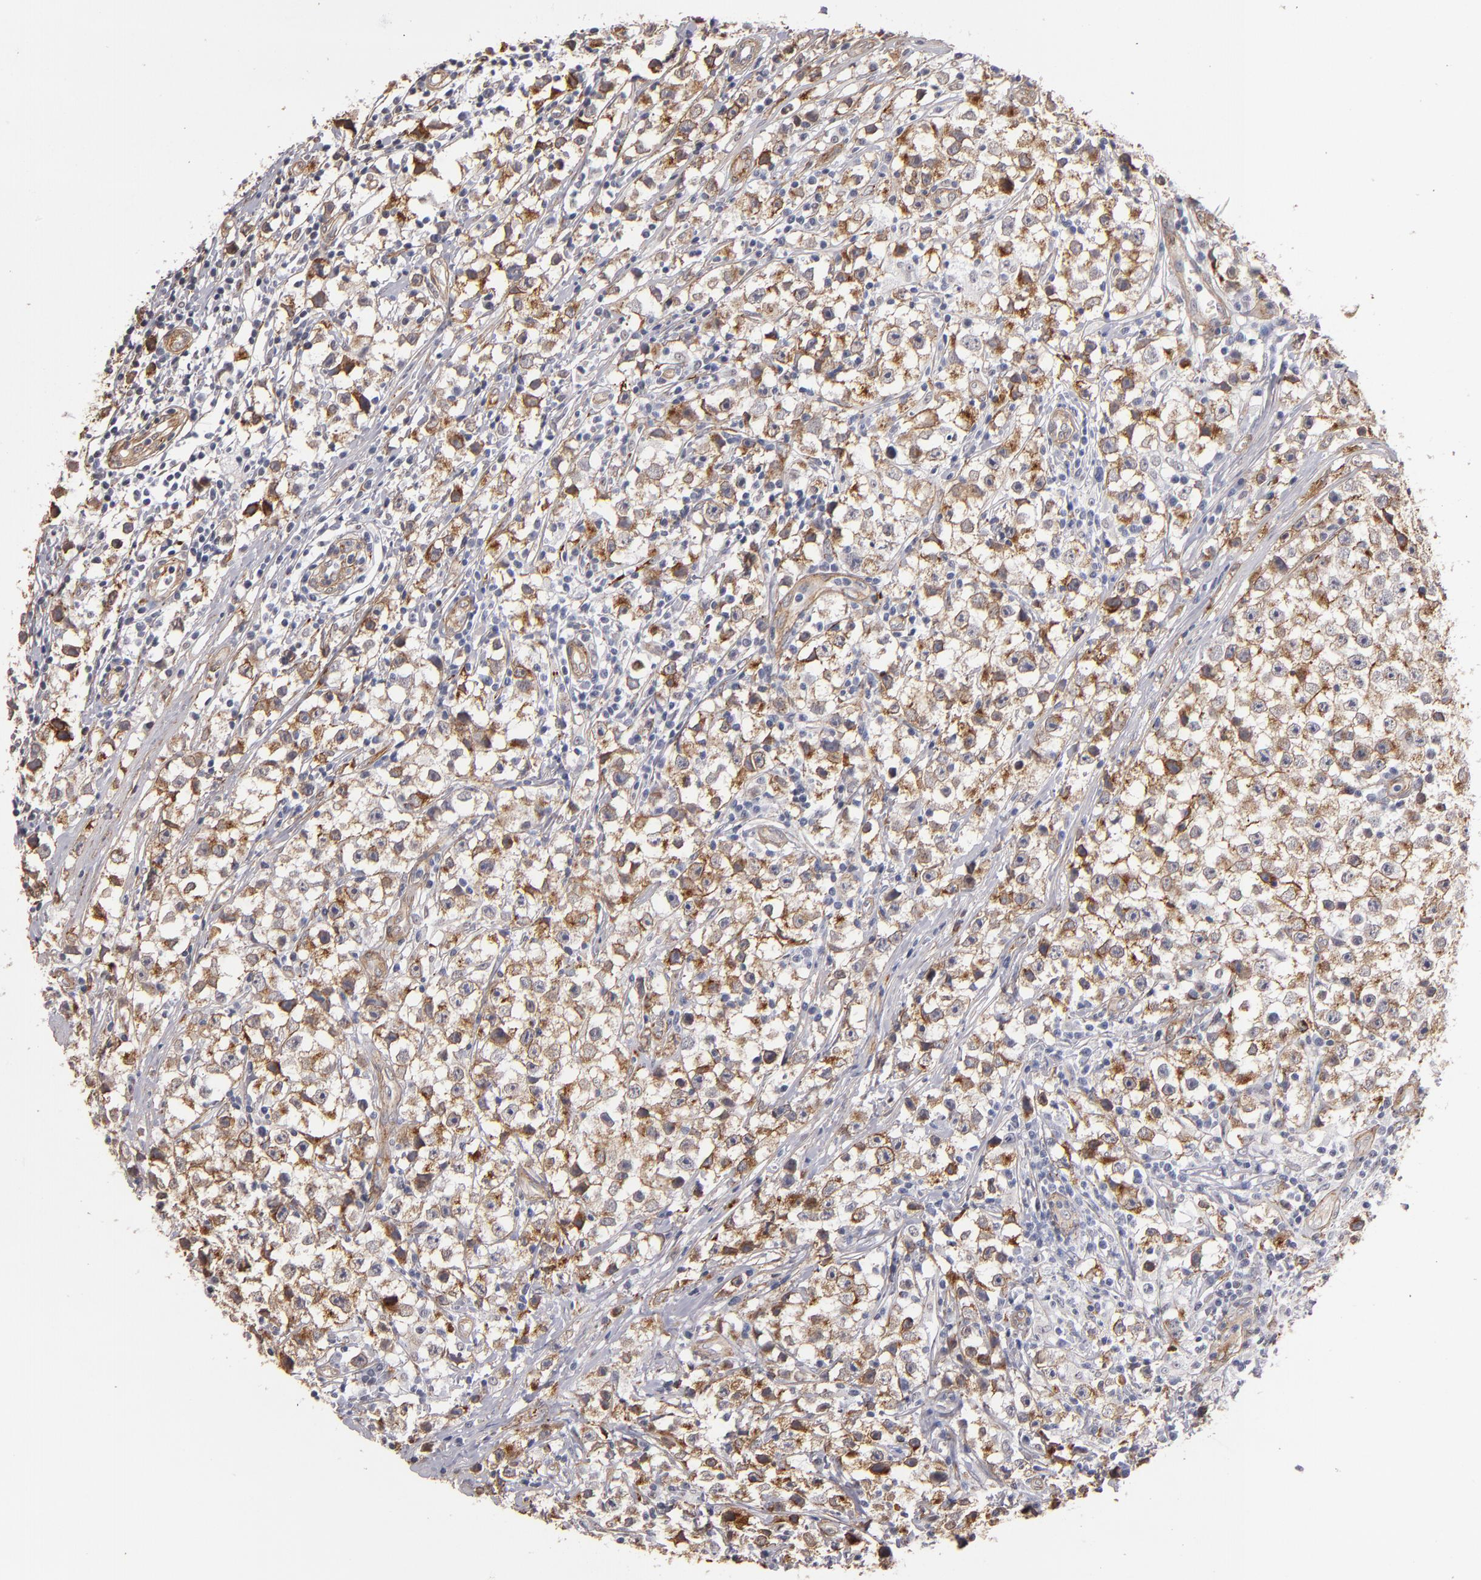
{"staining": {"intensity": "weak", "quantity": ">75%", "location": "cytoplasmic/membranous"}, "tissue": "testis cancer", "cell_type": "Tumor cells", "image_type": "cancer", "snomed": [{"axis": "morphology", "description": "Seminoma, NOS"}, {"axis": "topography", "description": "Testis"}], "caption": "Testis cancer (seminoma) stained with immunohistochemistry exhibits weak cytoplasmic/membranous positivity in approximately >75% of tumor cells. The protein is shown in brown color, while the nuclei are stained blue.", "gene": "LAMC1", "patient": {"sex": "male", "age": 35}}